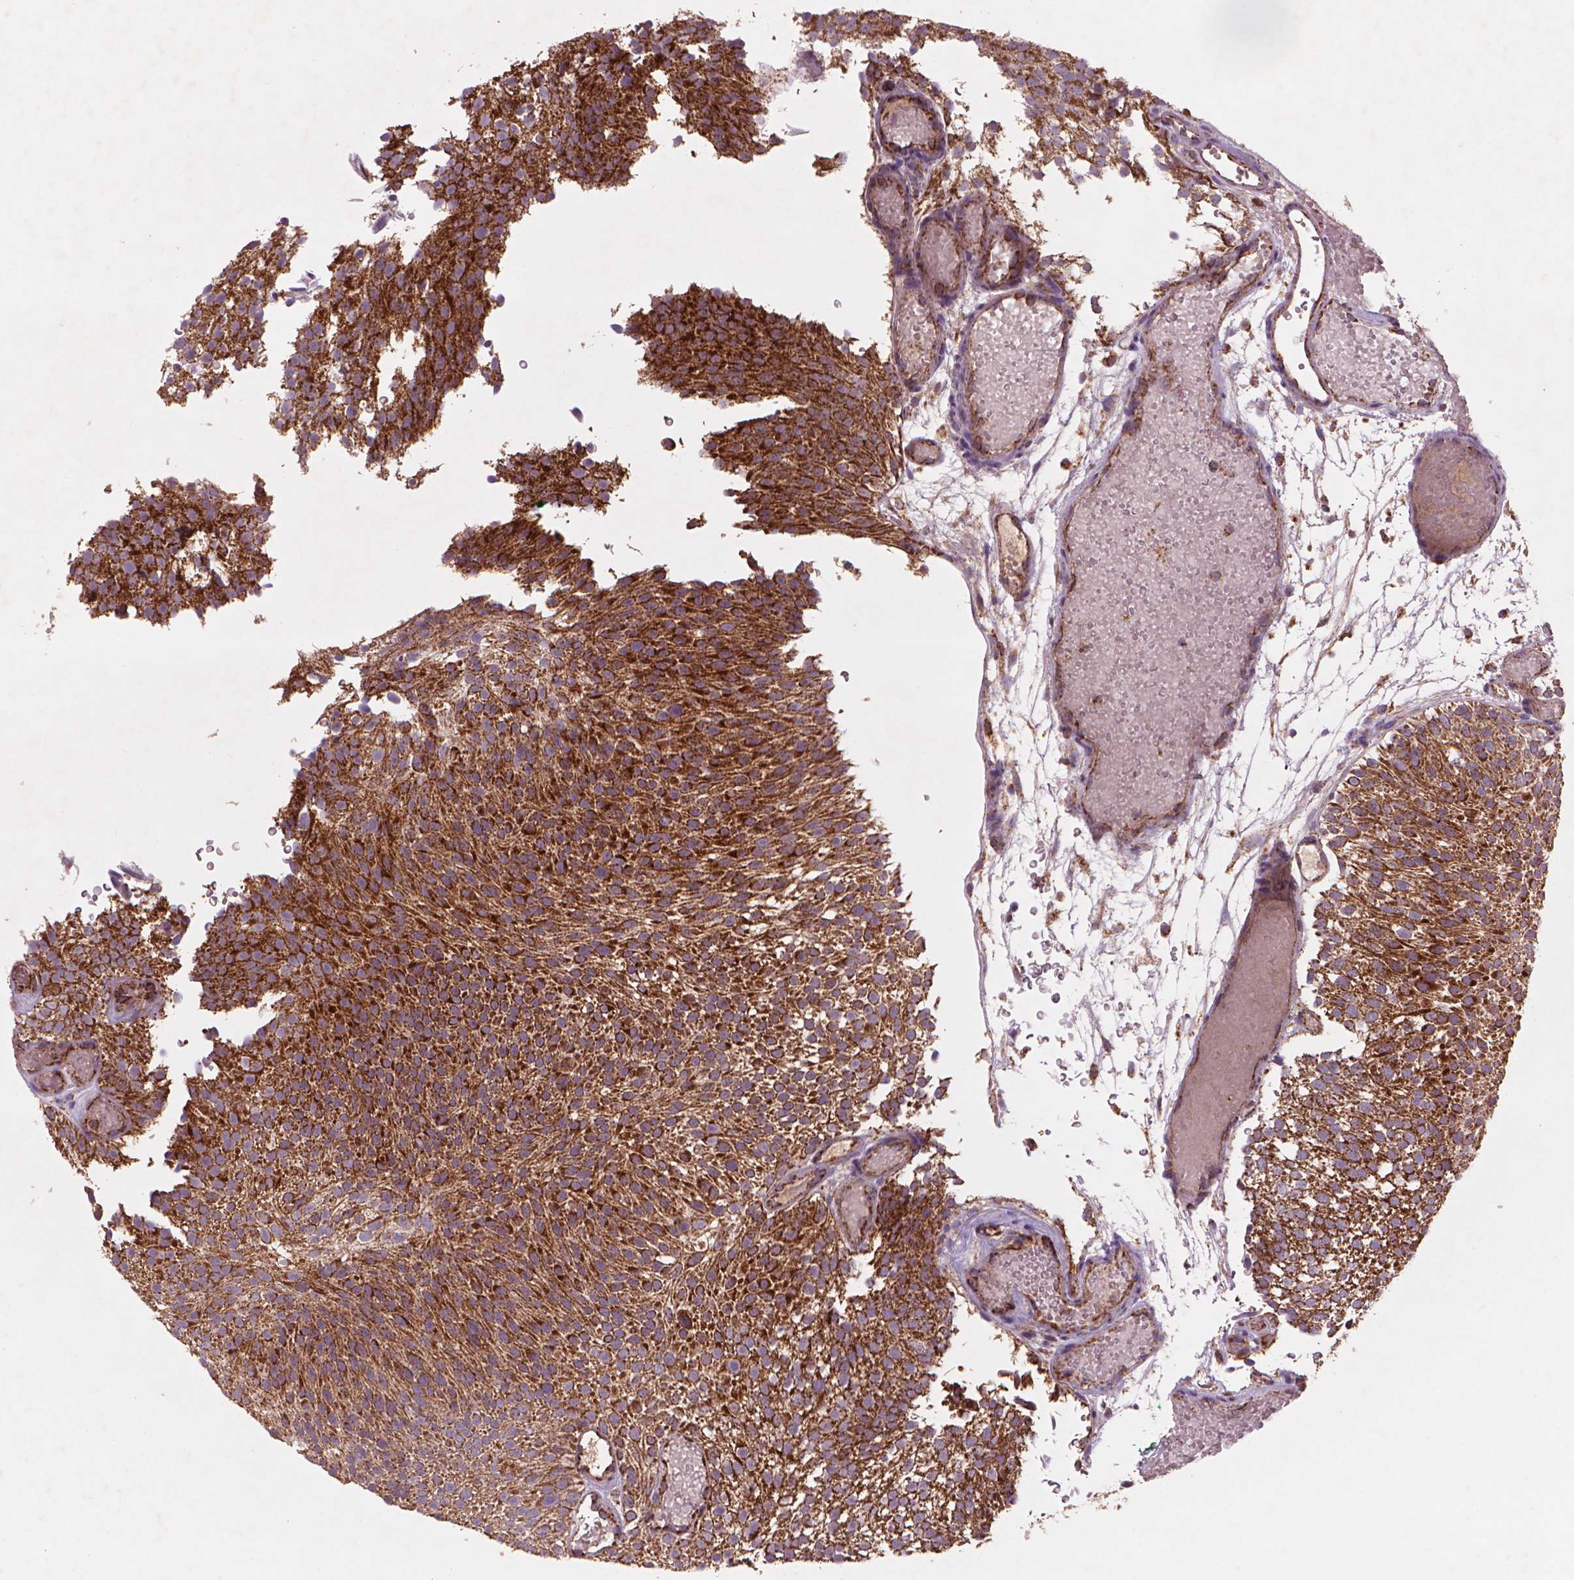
{"staining": {"intensity": "strong", "quantity": ">75%", "location": "cytoplasmic/membranous"}, "tissue": "urothelial cancer", "cell_type": "Tumor cells", "image_type": "cancer", "snomed": [{"axis": "morphology", "description": "Urothelial carcinoma, Low grade"}, {"axis": "topography", "description": "Urinary bladder"}], "caption": "An IHC photomicrograph of tumor tissue is shown. Protein staining in brown shows strong cytoplasmic/membranous positivity in urothelial carcinoma (low-grade) within tumor cells.", "gene": "NLRX1", "patient": {"sex": "male", "age": 78}}